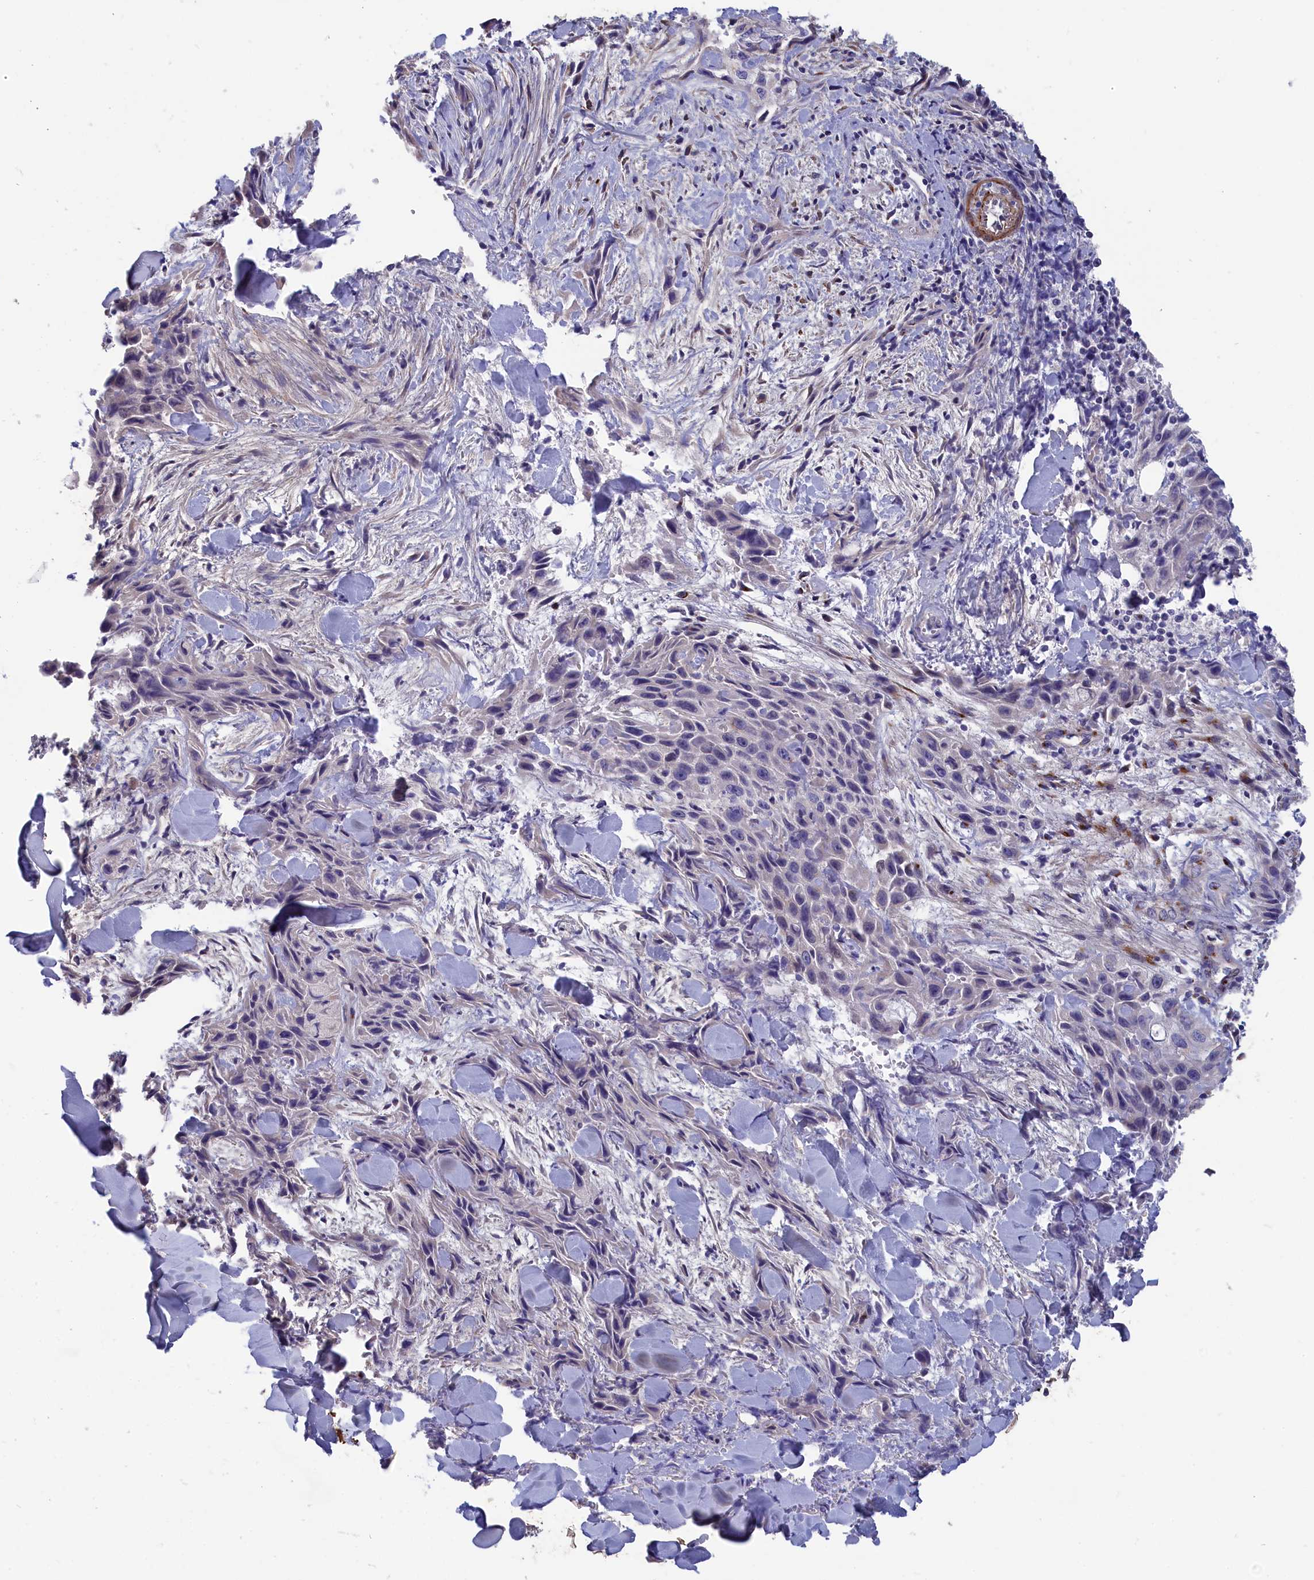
{"staining": {"intensity": "weak", "quantity": "<25%", "location": "cytoplasmic/membranous"}, "tissue": "skin cancer", "cell_type": "Tumor cells", "image_type": "cancer", "snomed": [{"axis": "morphology", "description": "Squamous cell carcinoma, NOS"}, {"axis": "topography", "description": "Skin"}, {"axis": "topography", "description": "Subcutis"}], "caption": "A histopathology image of human skin cancer (squamous cell carcinoma) is negative for staining in tumor cells.", "gene": "TUBGCP4", "patient": {"sex": "male", "age": 73}}